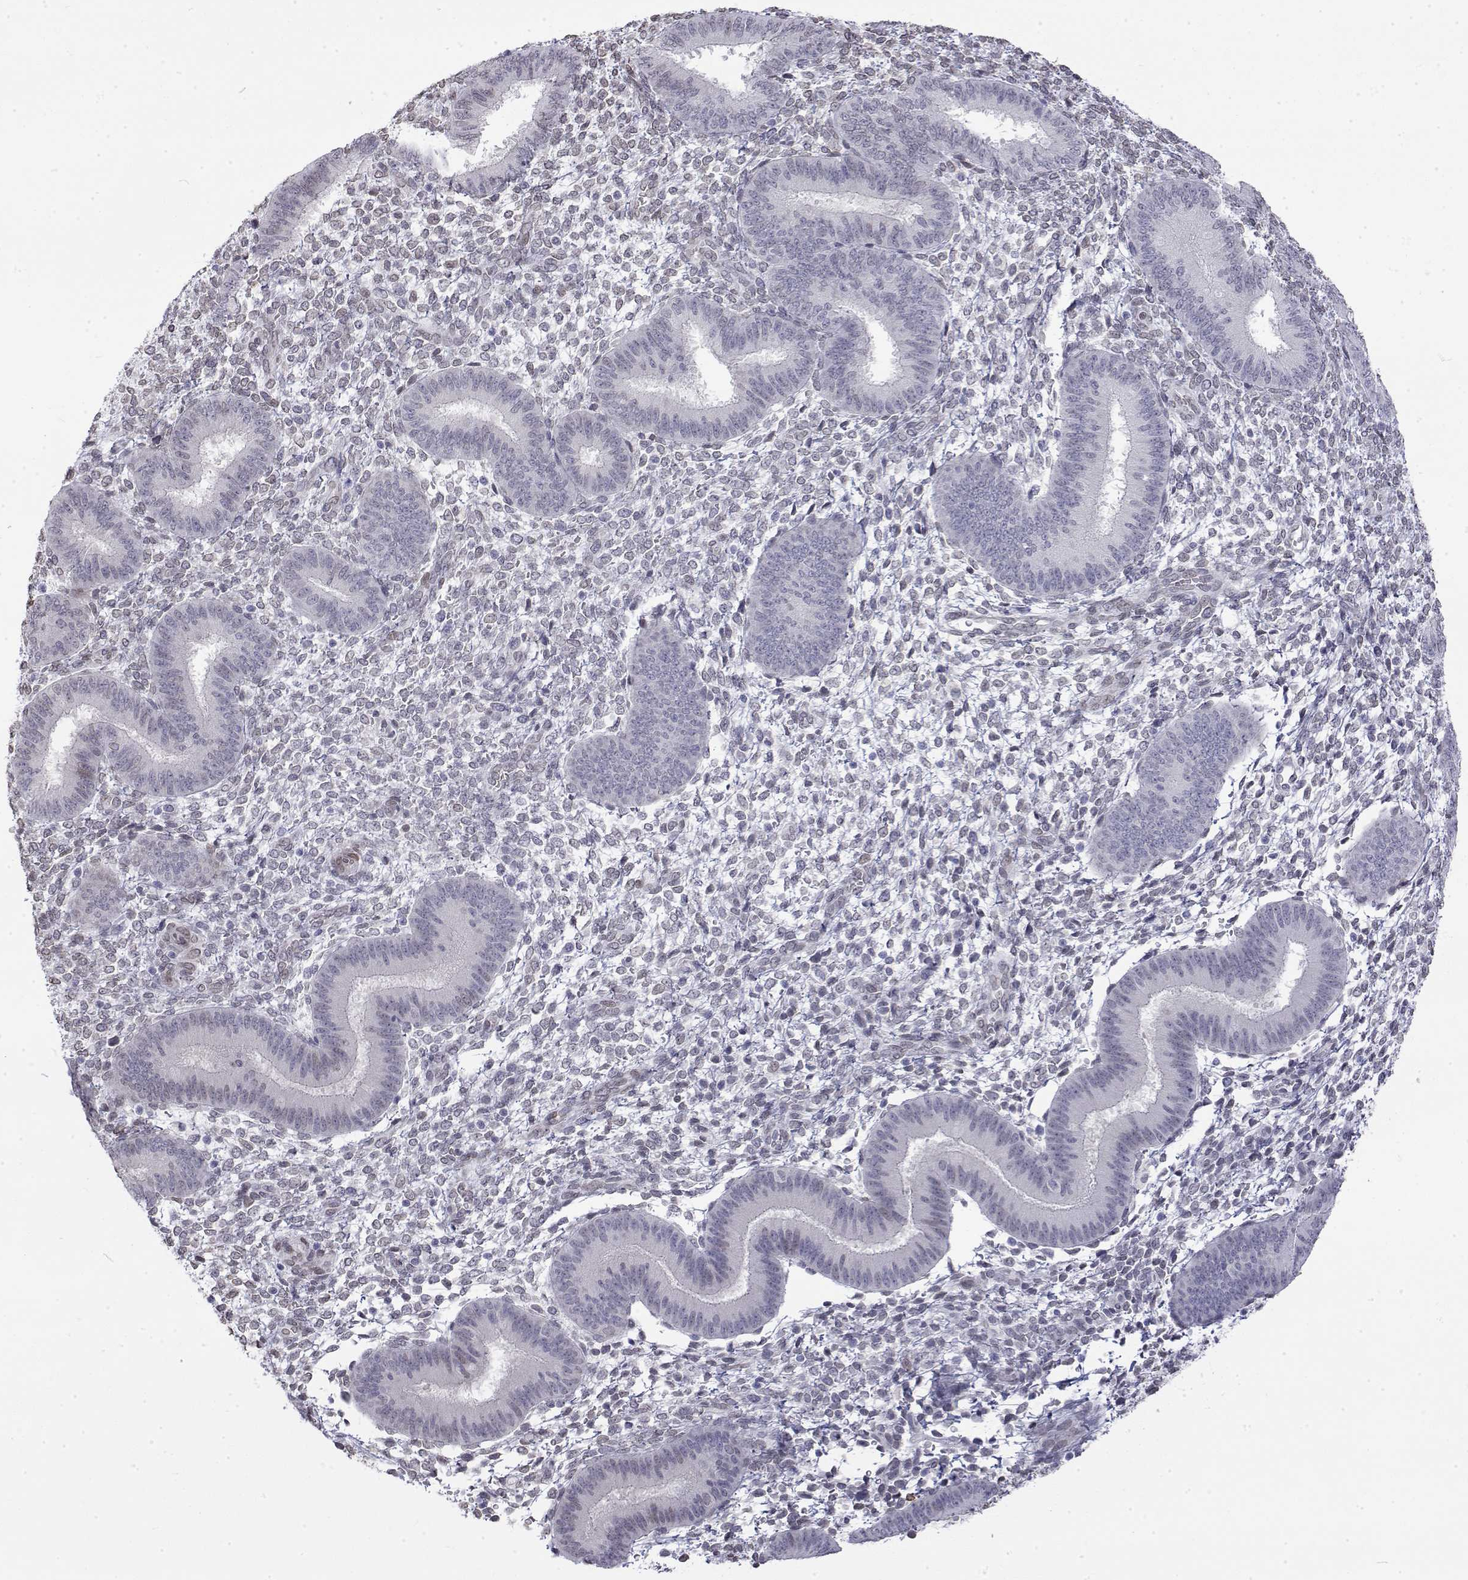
{"staining": {"intensity": "negative", "quantity": "none", "location": "none"}, "tissue": "endometrium", "cell_type": "Cells in endometrial stroma", "image_type": "normal", "snomed": [{"axis": "morphology", "description": "Normal tissue, NOS"}, {"axis": "topography", "description": "Endometrium"}], "caption": "High magnification brightfield microscopy of unremarkable endometrium stained with DAB (brown) and counterstained with hematoxylin (blue): cells in endometrial stroma show no significant positivity. (DAB immunohistochemistry, high magnification).", "gene": "ZNF532", "patient": {"sex": "female", "age": 39}}